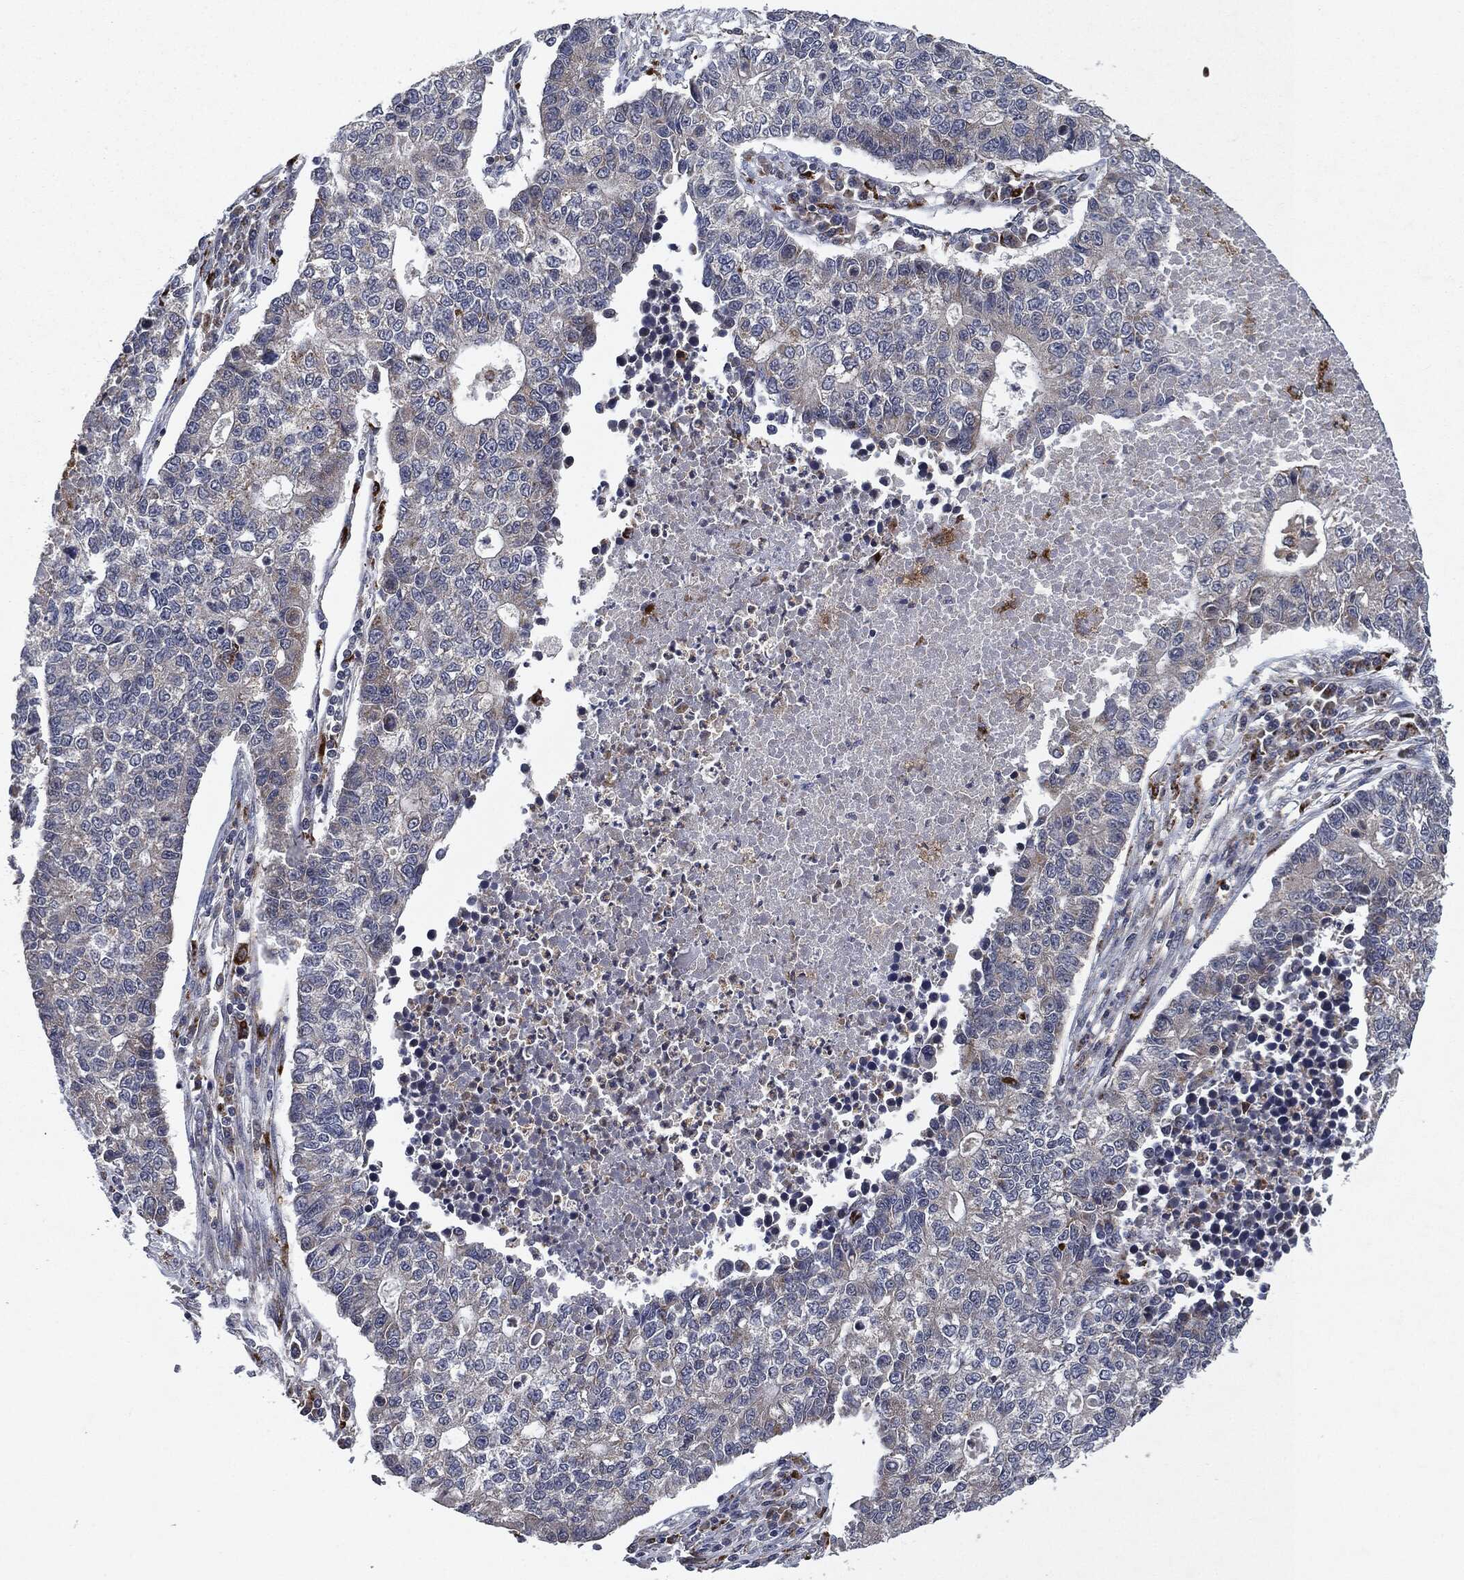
{"staining": {"intensity": "negative", "quantity": "none", "location": "none"}, "tissue": "lung cancer", "cell_type": "Tumor cells", "image_type": "cancer", "snomed": [{"axis": "morphology", "description": "Adenocarcinoma, NOS"}, {"axis": "topography", "description": "Lung"}], "caption": "Photomicrograph shows no significant protein positivity in tumor cells of lung adenocarcinoma.", "gene": "SLC31A2", "patient": {"sex": "male", "age": 57}}